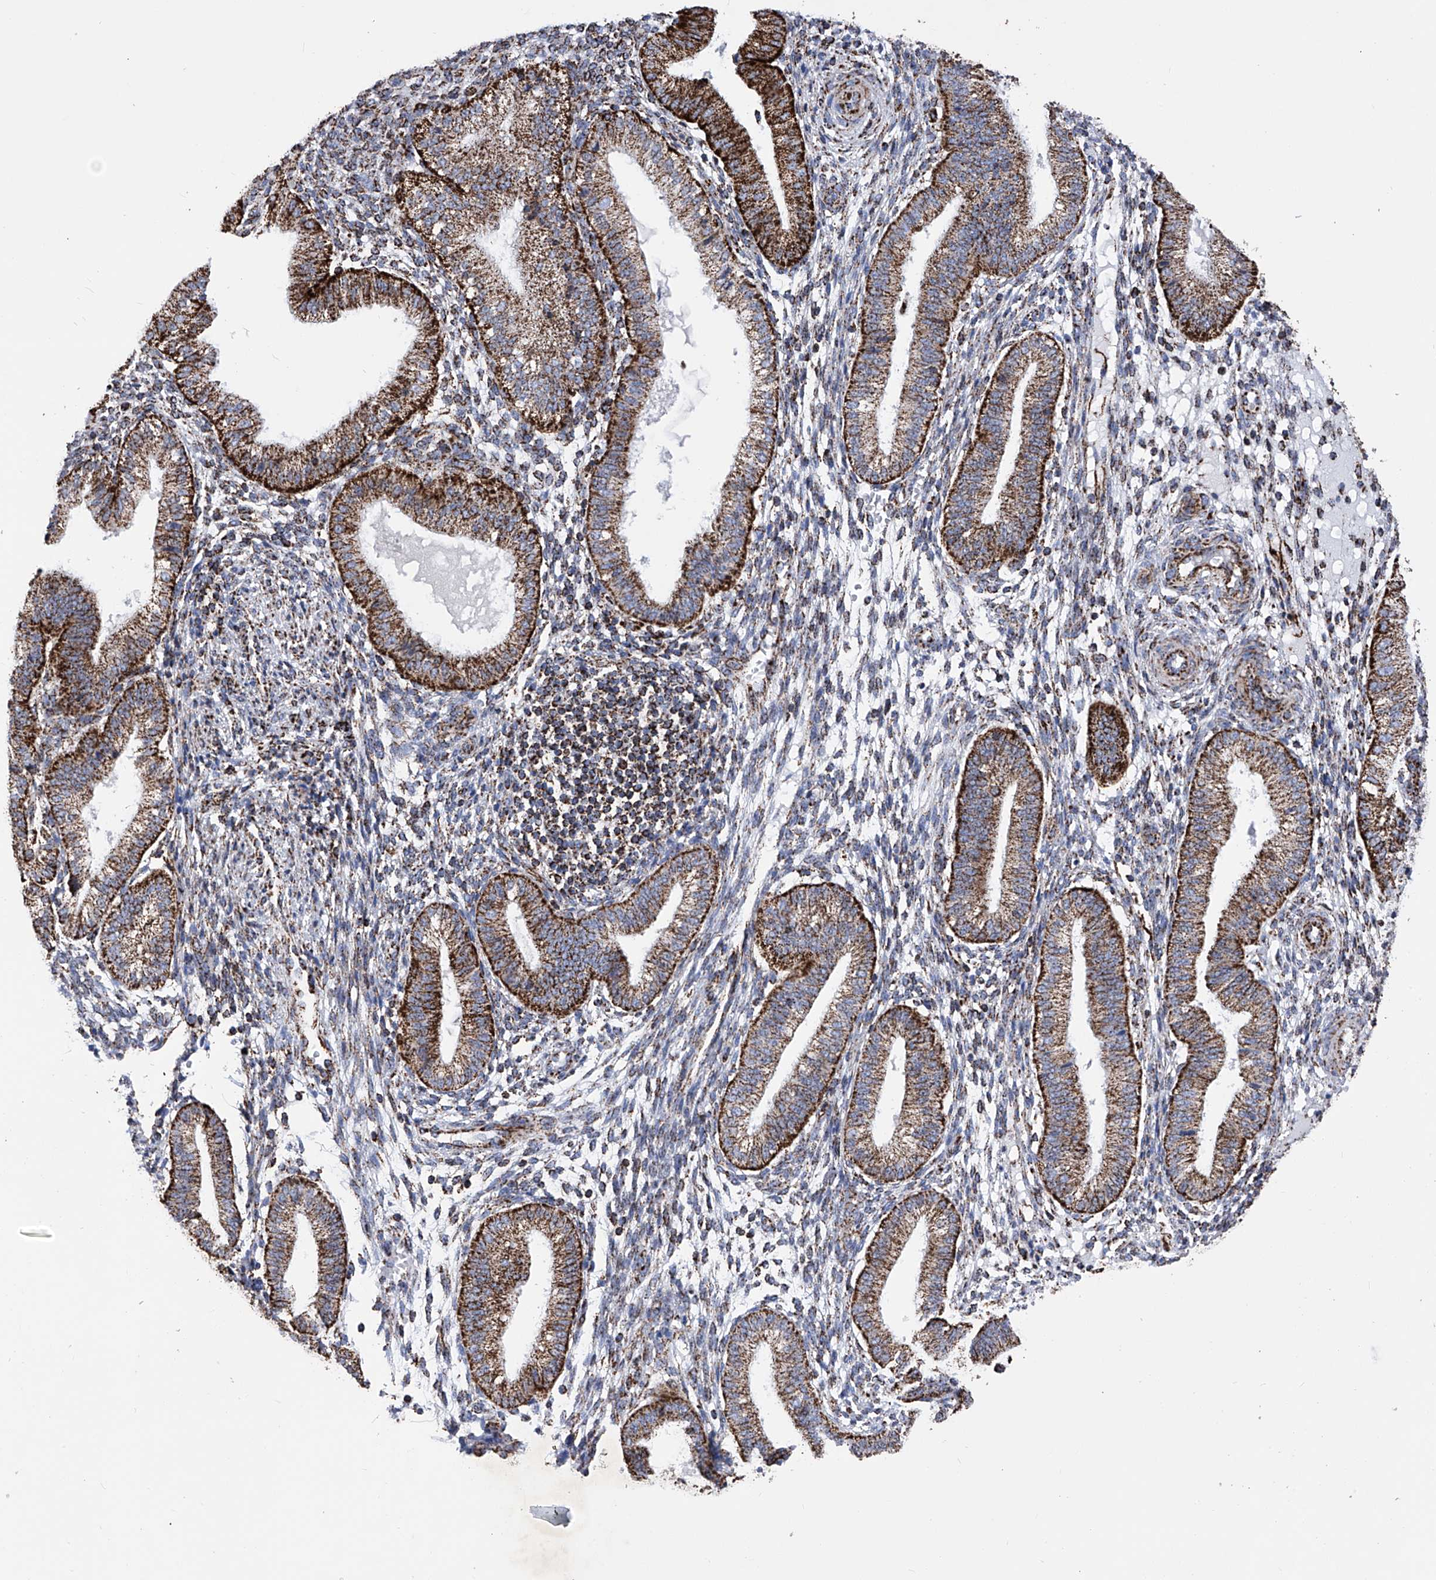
{"staining": {"intensity": "strong", "quantity": "25%-75%", "location": "cytoplasmic/membranous"}, "tissue": "endometrium", "cell_type": "Cells in endometrial stroma", "image_type": "normal", "snomed": [{"axis": "morphology", "description": "Normal tissue, NOS"}, {"axis": "topography", "description": "Endometrium"}], "caption": "Immunohistochemistry (IHC) micrograph of unremarkable endometrium: human endometrium stained using immunohistochemistry reveals high levels of strong protein expression localized specifically in the cytoplasmic/membranous of cells in endometrial stroma, appearing as a cytoplasmic/membranous brown color.", "gene": "ATP5PF", "patient": {"sex": "female", "age": 39}}